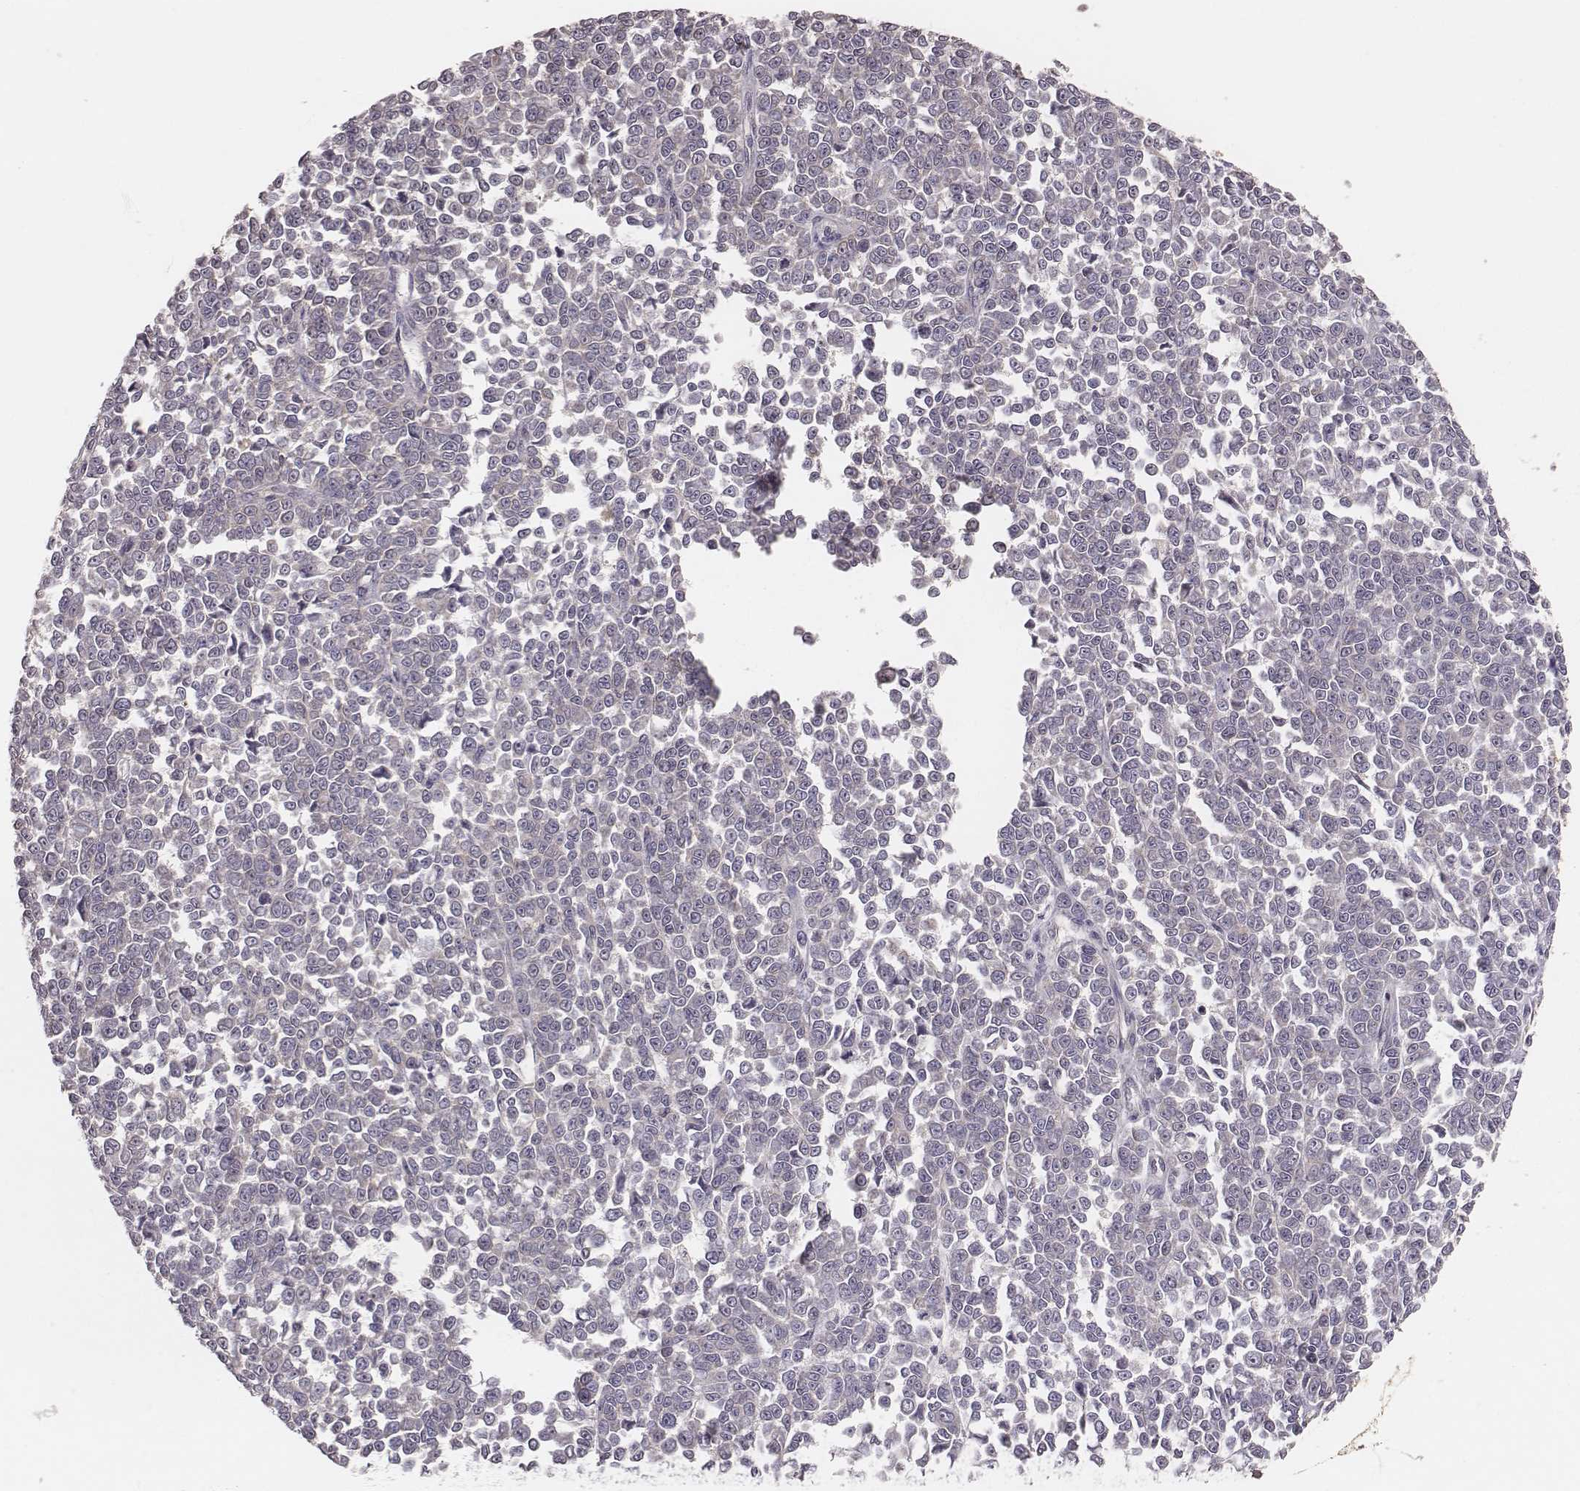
{"staining": {"intensity": "weak", "quantity": "25%-75%", "location": "cytoplasmic/membranous"}, "tissue": "melanoma", "cell_type": "Tumor cells", "image_type": "cancer", "snomed": [{"axis": "morphology", "description": "Malignant melanoma, NOS"}, {"axis": "topography", "description": "Skin"}], "caption": "There is low levels of weak cytoplasmic/membranous staining in tumor cells of melanoma, as demonstrated by immunohistochemical staining (brown color).", "gene": "CARS1", "patient": {"sex": "female", "age": 95}}